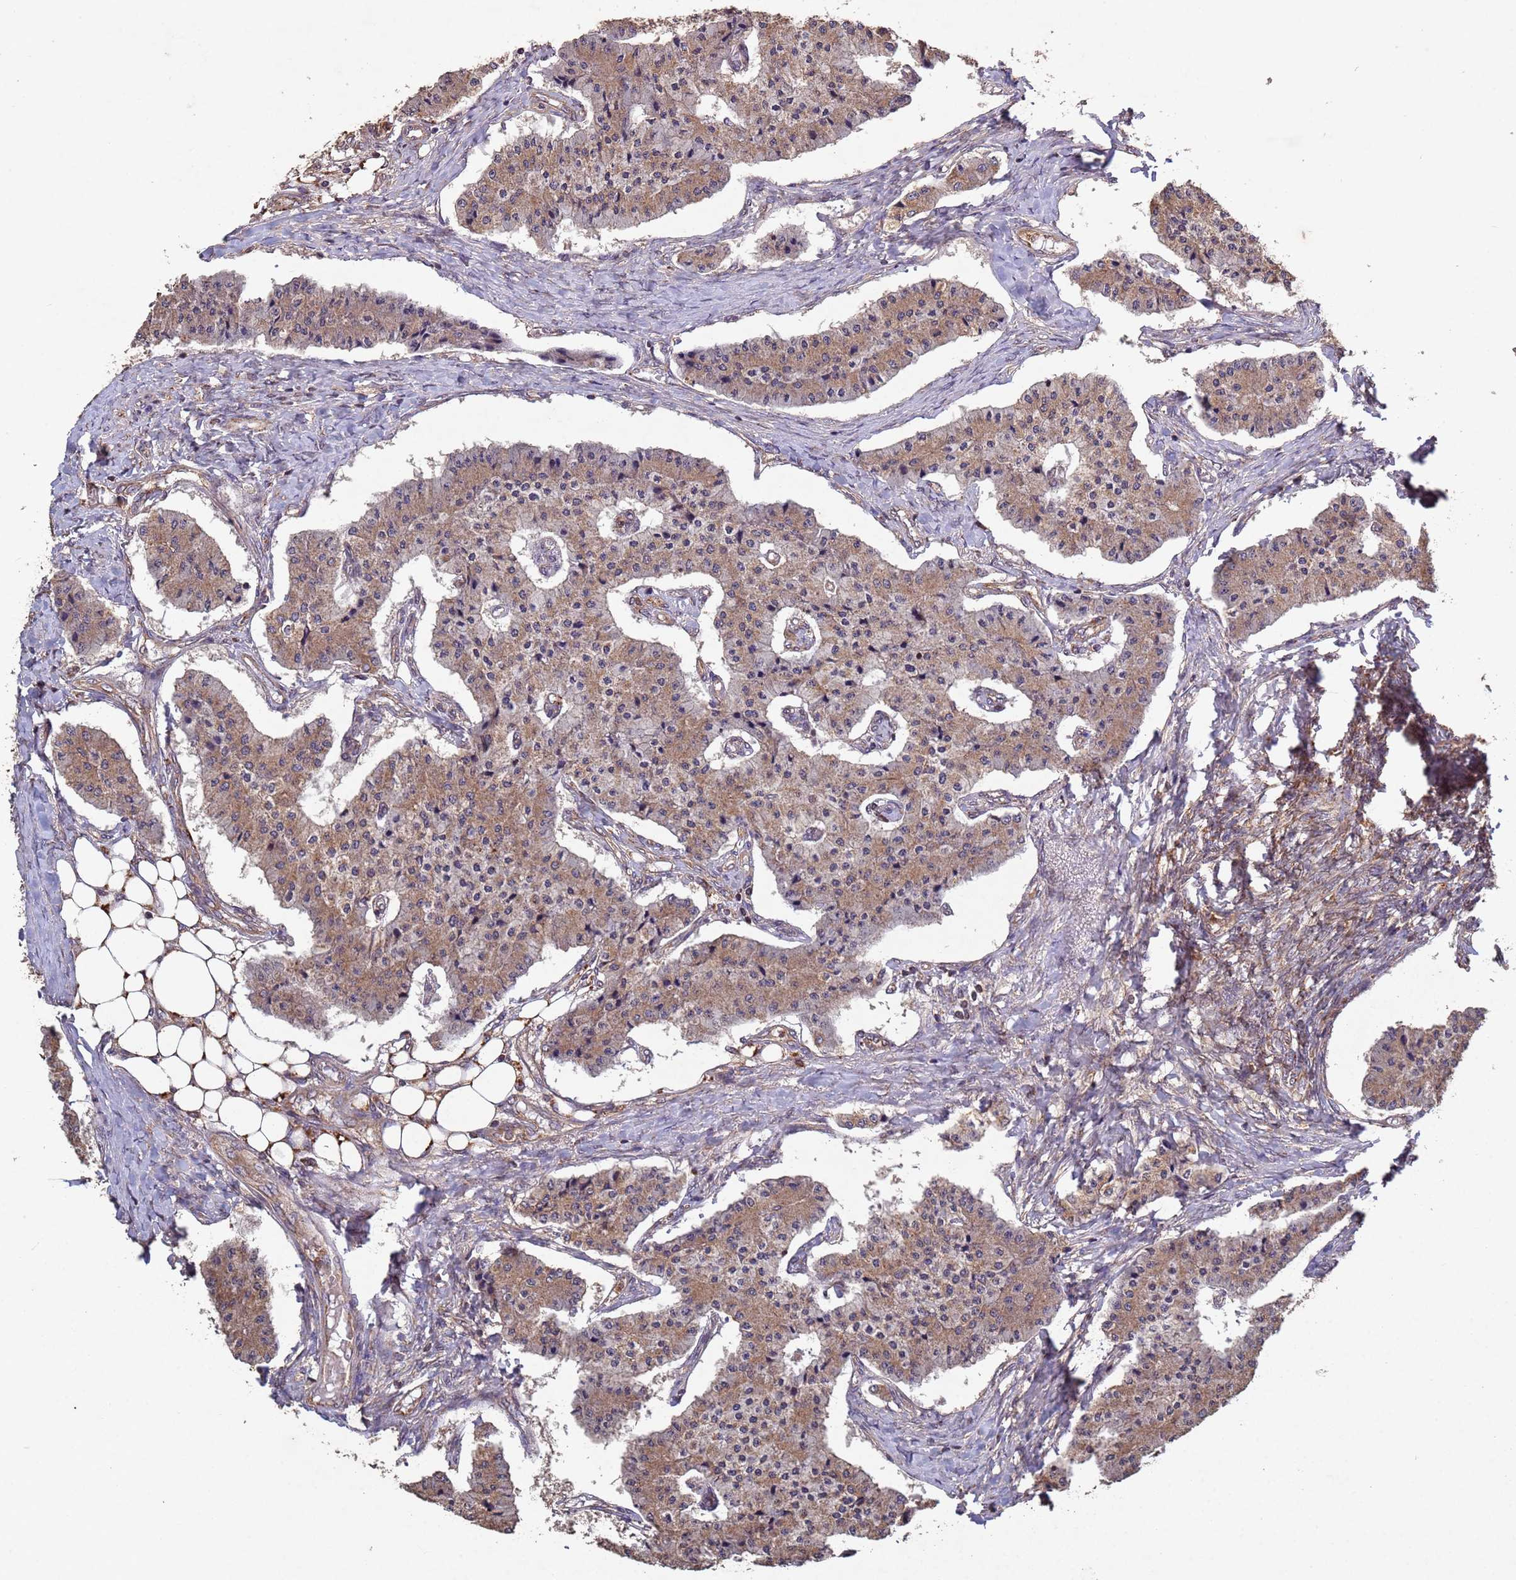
{"staining": {"intensity": "moderate", "quantity": "25%-75%", "location": "cytoplasmic/membranous"}, "tissue": "carcinoid", "cell_type": "Tumor cells", "image_type": "cancer", "snomed": [{"axis": "morphology", "description": "Carcinoid, malignant, NOS"}, {"axis": "topography", "description": "Colon"}], "caption": "Malignant carcinoid tissue shows moderate cytoplasmic/membranous staining in about 25%-75% of tumor cells (brown staining indicates protein expression, while blue staining denotes nuclei).", "gene": "FASTKD1", "patient": {"sex": "female", "age": 52}}